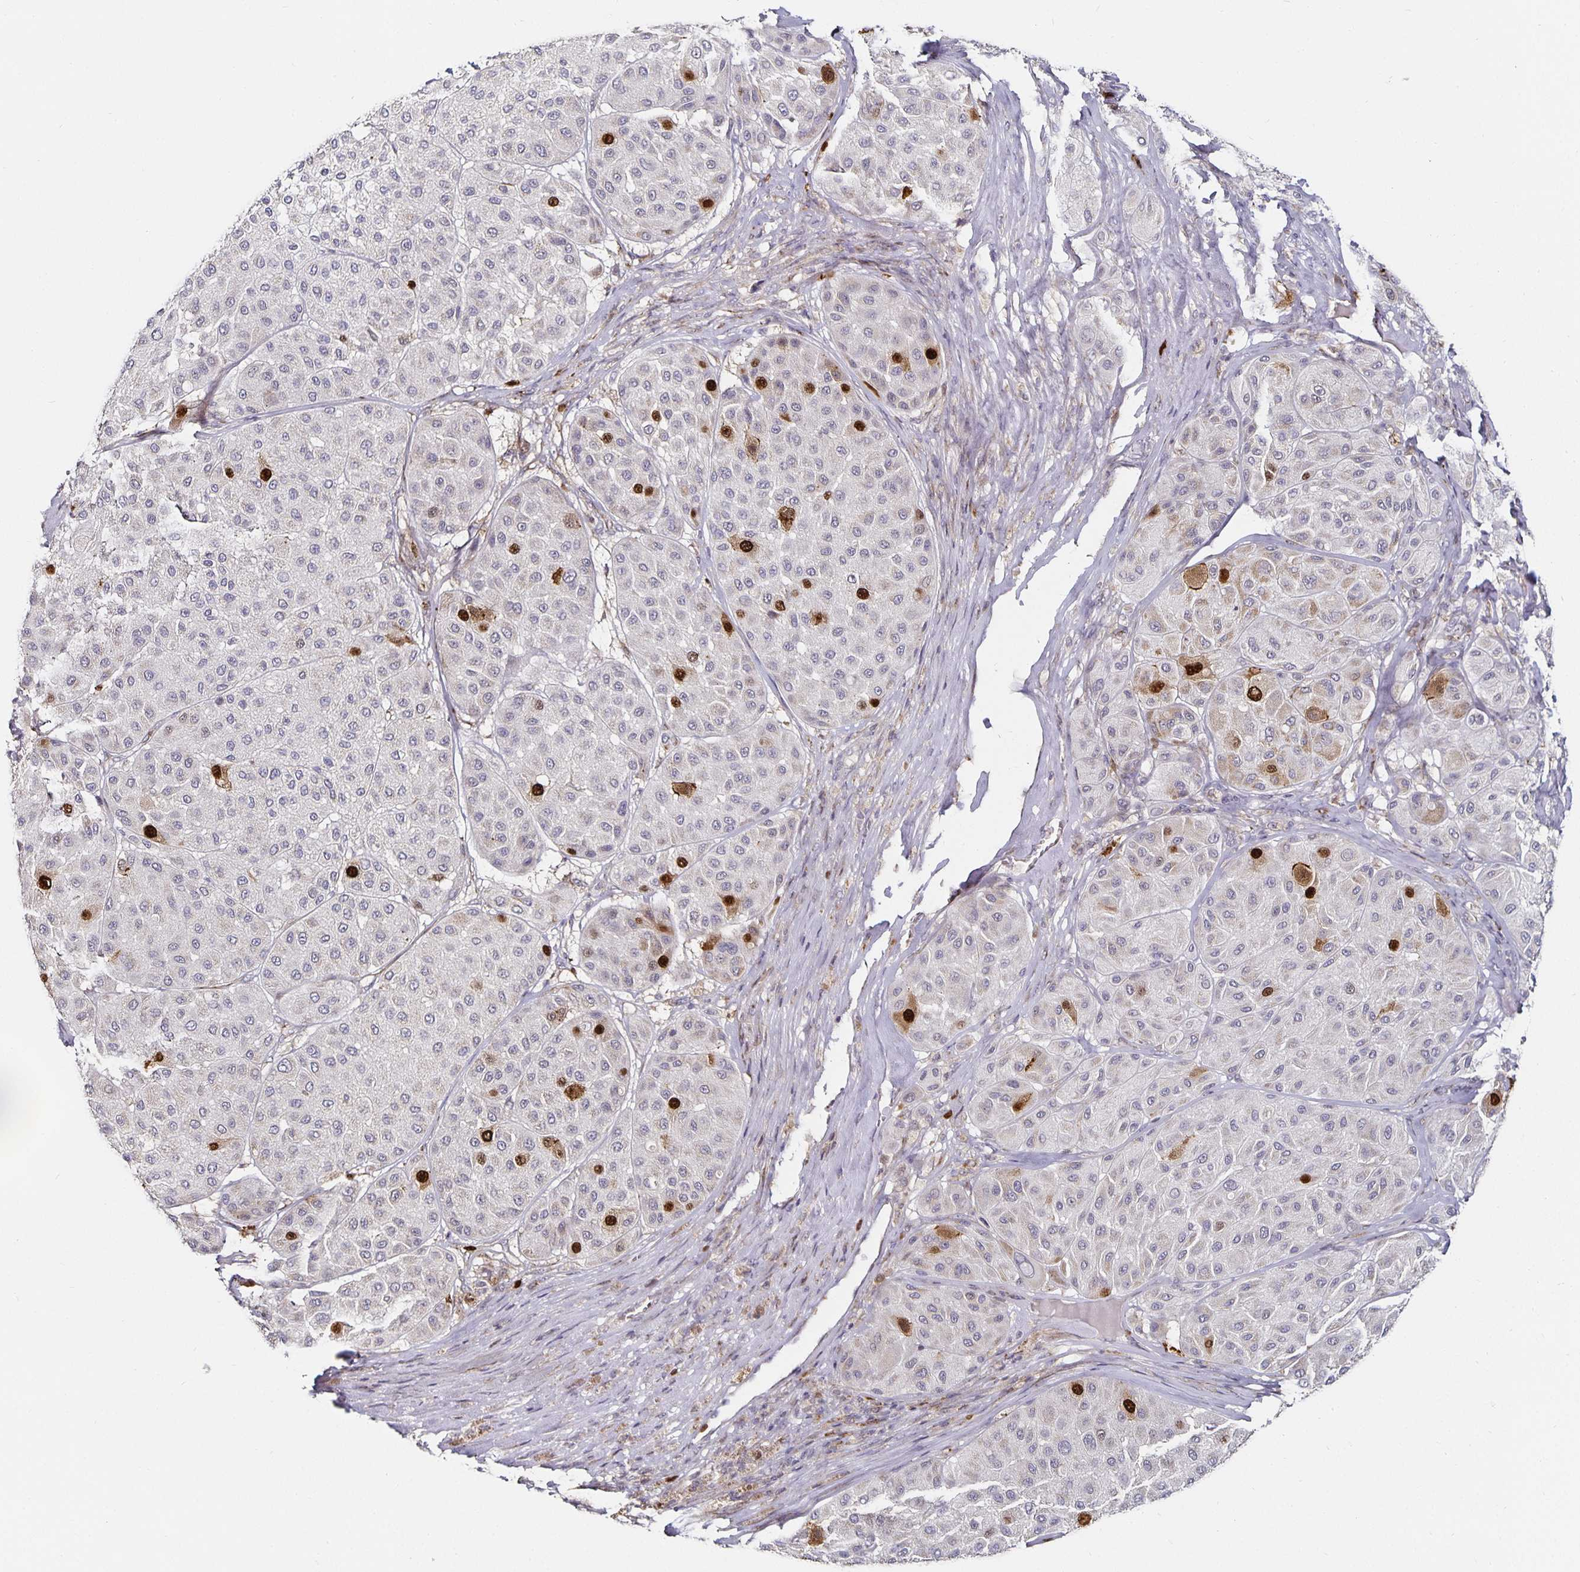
{"staining": {"intensity": "strong", "quantity": "<25%", "location": "nuclear"}, "tissue": "melanoma", "cell_type": "Tumor cells", "image_type": "cancer", "snomed": [{"axis": "morphology", "description": "Malignant melanoma, Metastatic site"}, {"axis": "topography", "description": "Smooth muscle"}], "caption": "Strong nuclear protein staining is seen in approximately <25% of tumor cells in melanoma.", "gene": "ANLN", "patient": {"sex": "male", "age": 41}}